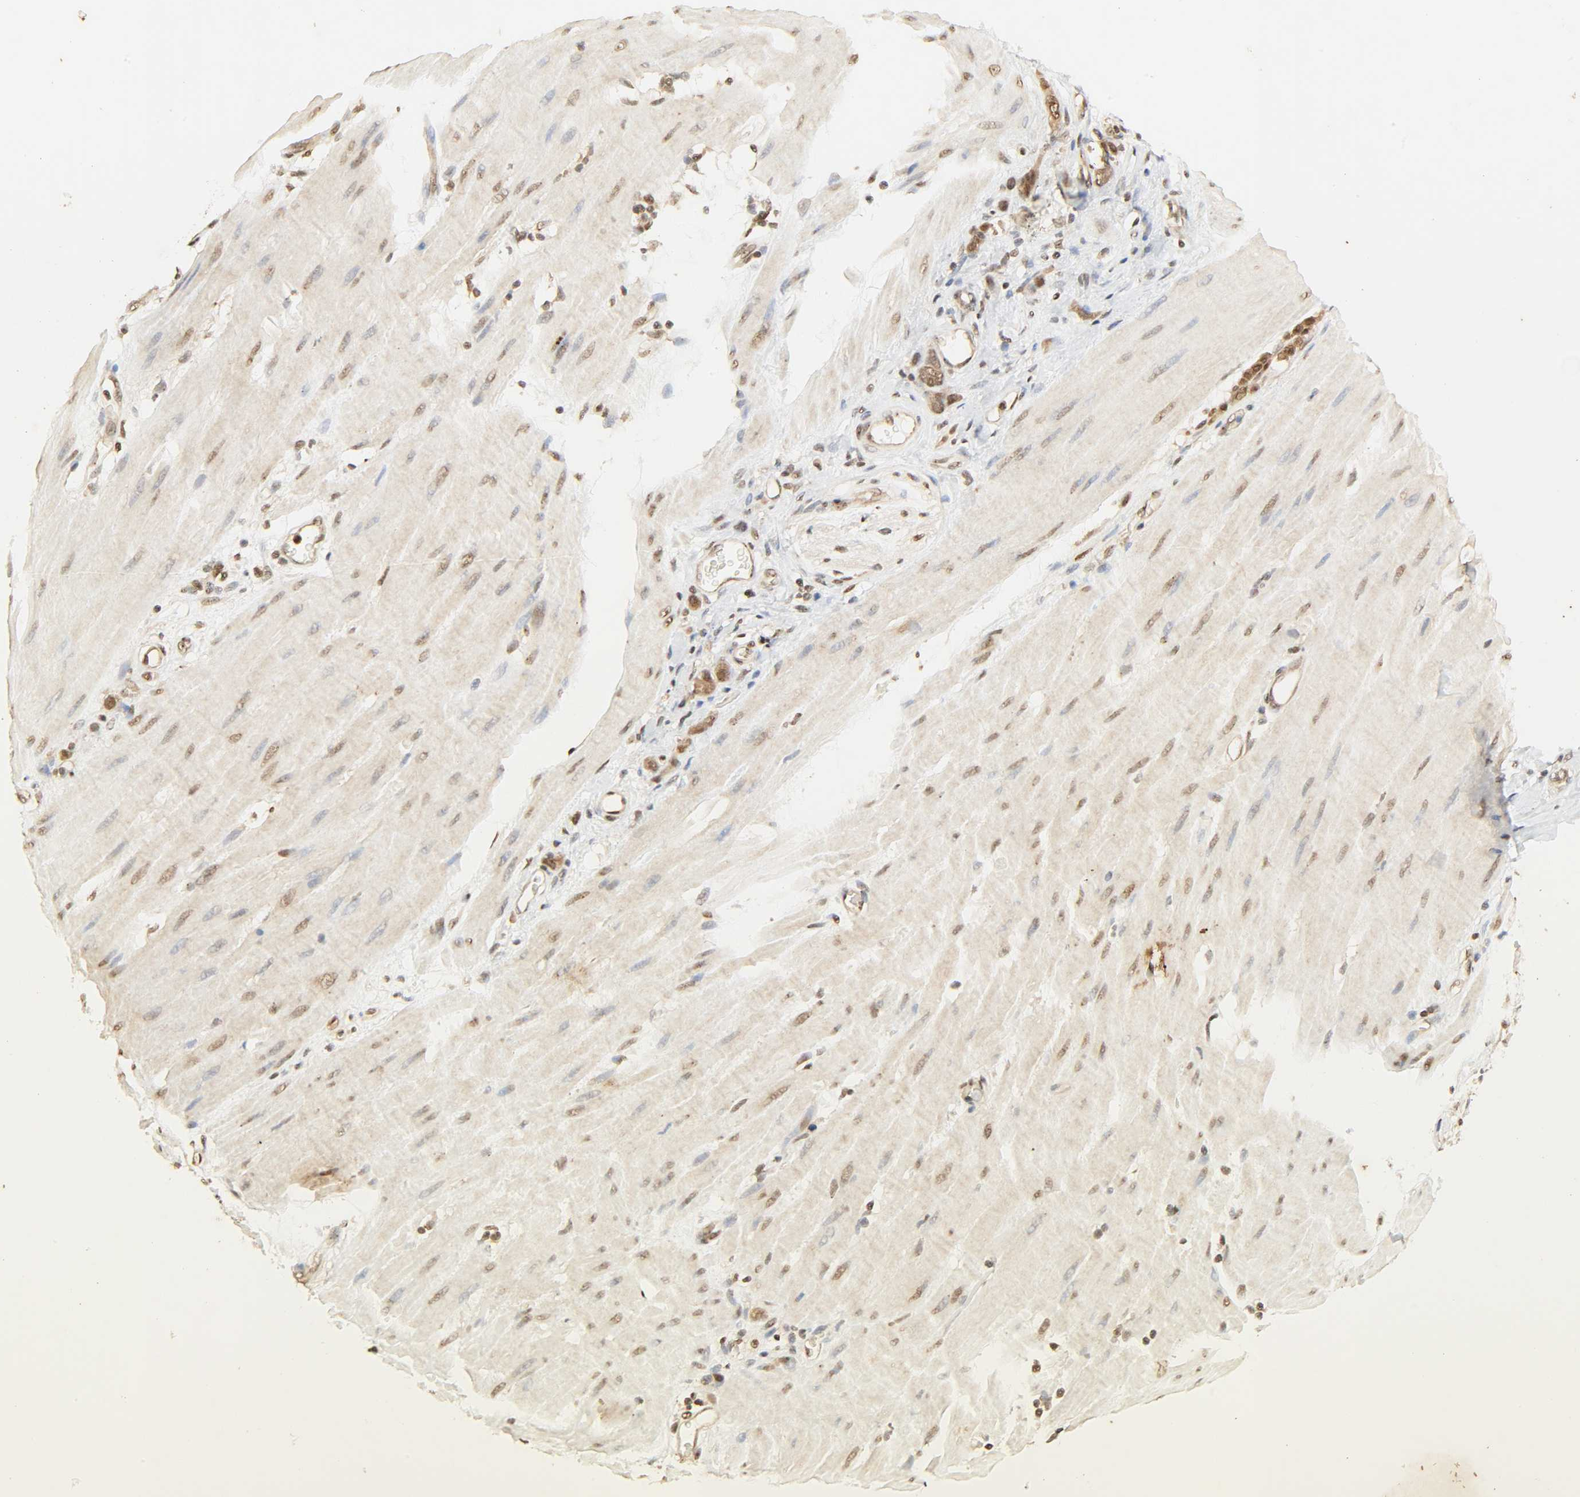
{"staining": {"intensity": "moderate", "quantity": ">75%", "location": "nuclear"}, "tissue": "stomach cancer", "cell_type": "Tumor cells", "image_type": "cancer", "snomed": [{"axis": "morphology", "description": "Adenocarcinoma, NOS"}, {"axis": "topography", "description": "Stomach"}], "caption": "A photomicrograph of human stomach adenocarcinoma stained for a protein demonstrates moderate nuclear brown staining in tumor cells.", "gene": "UBC", "patient": {"sex": "male", "age": 82}}